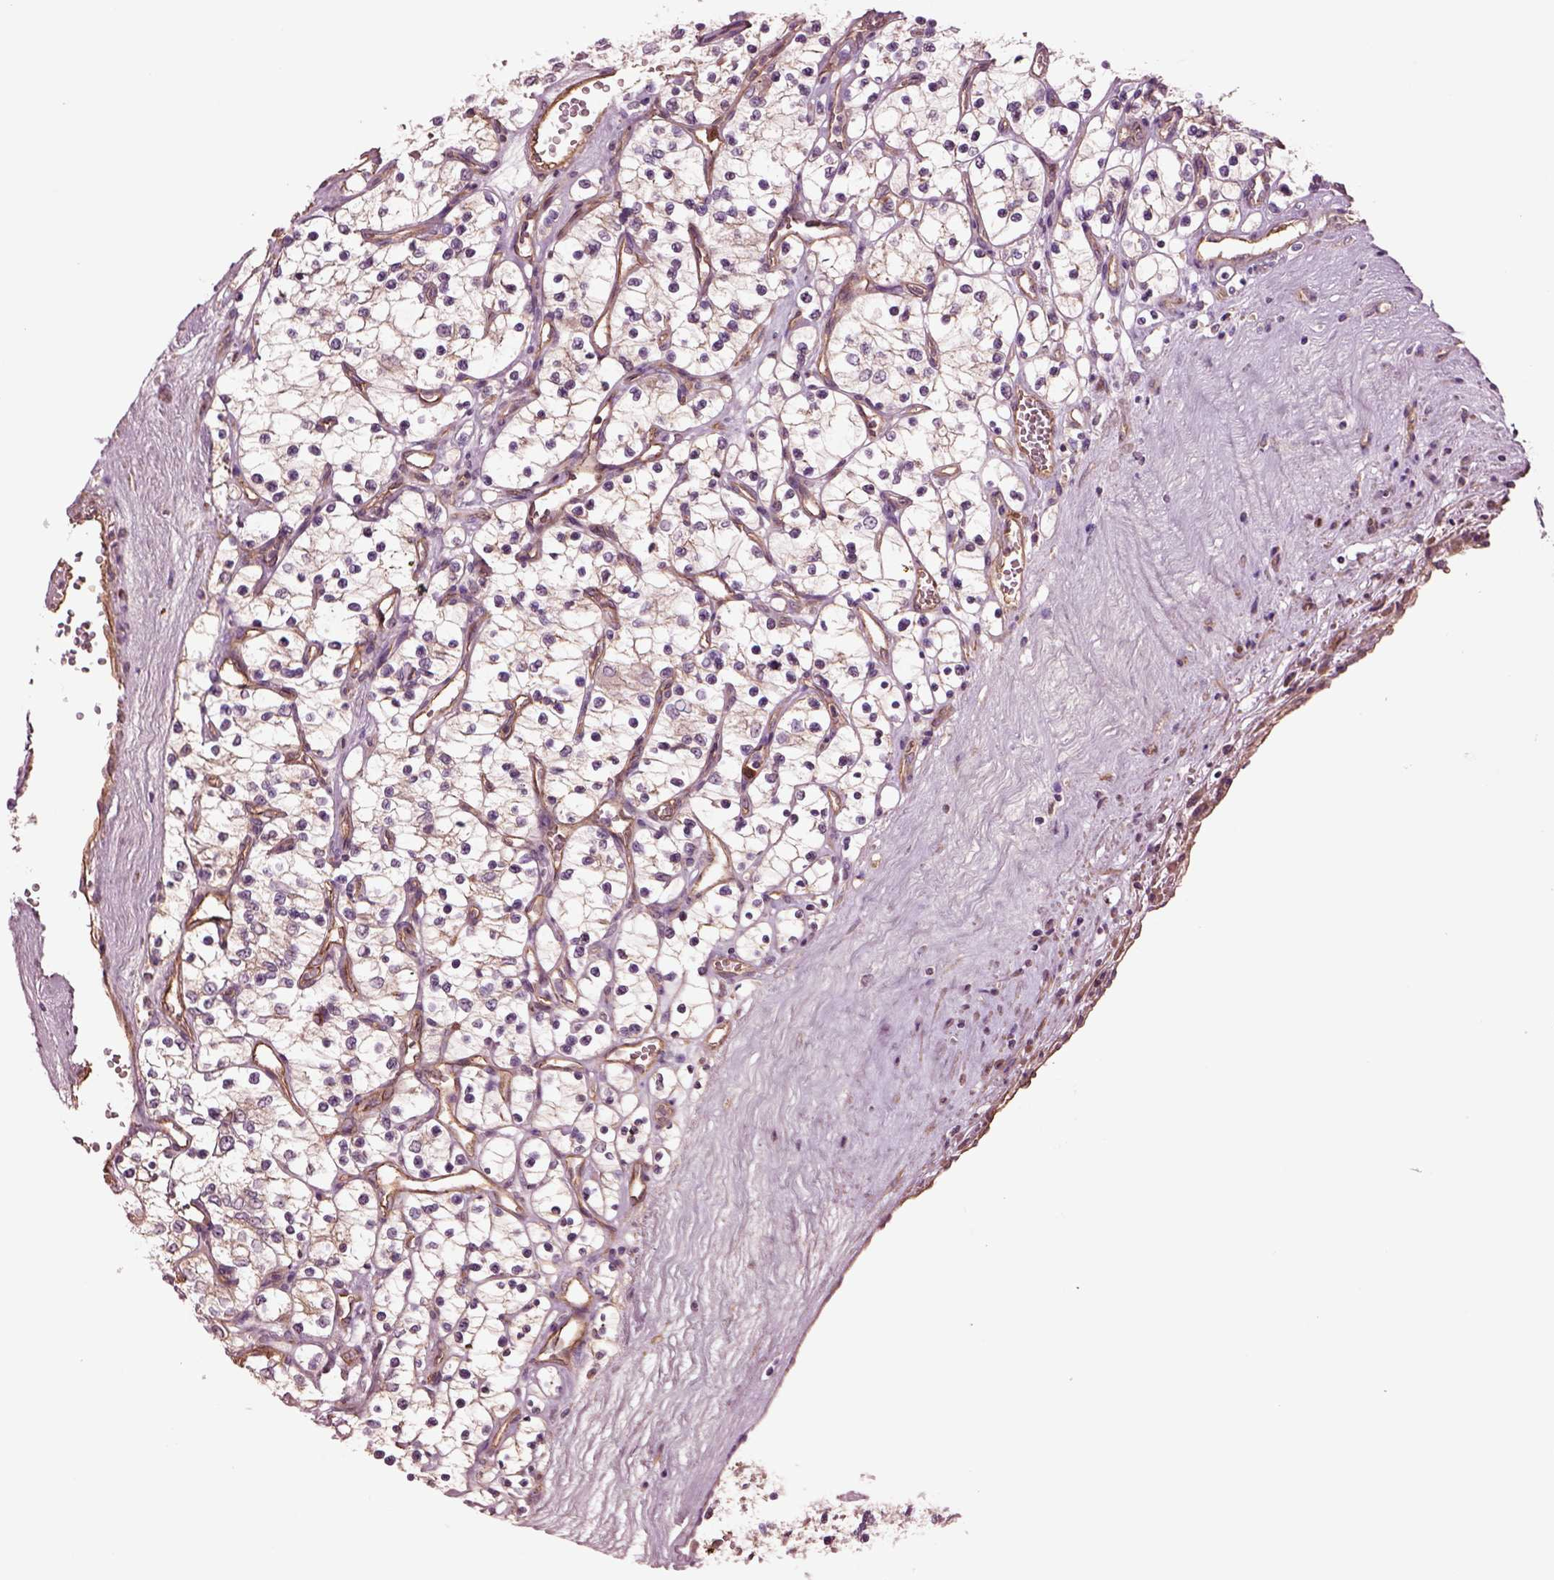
{"staining": {"intensity": "negative", "quantity": "none", "location": "none"}, "tissue": "renal cancer", "cell_type": "Tumor cells", "image_type": "cancer", "snomed": [{"axis": "morphology", "description": "Adenocarcinoma, NOS"}, {"axis": "topography", "description": "Kidney"}], "caption": "Histopathology image shows no protein staining in tumor cells of renal adenocarcinoma tissue. The staining is performed using DAB (3,3'-diaminobenzidine) brown chromogen with nuclei counter-stained in using hematoxylin.", "gene": "HTR1B", "patient": {"sex": "female", "age": 69}}